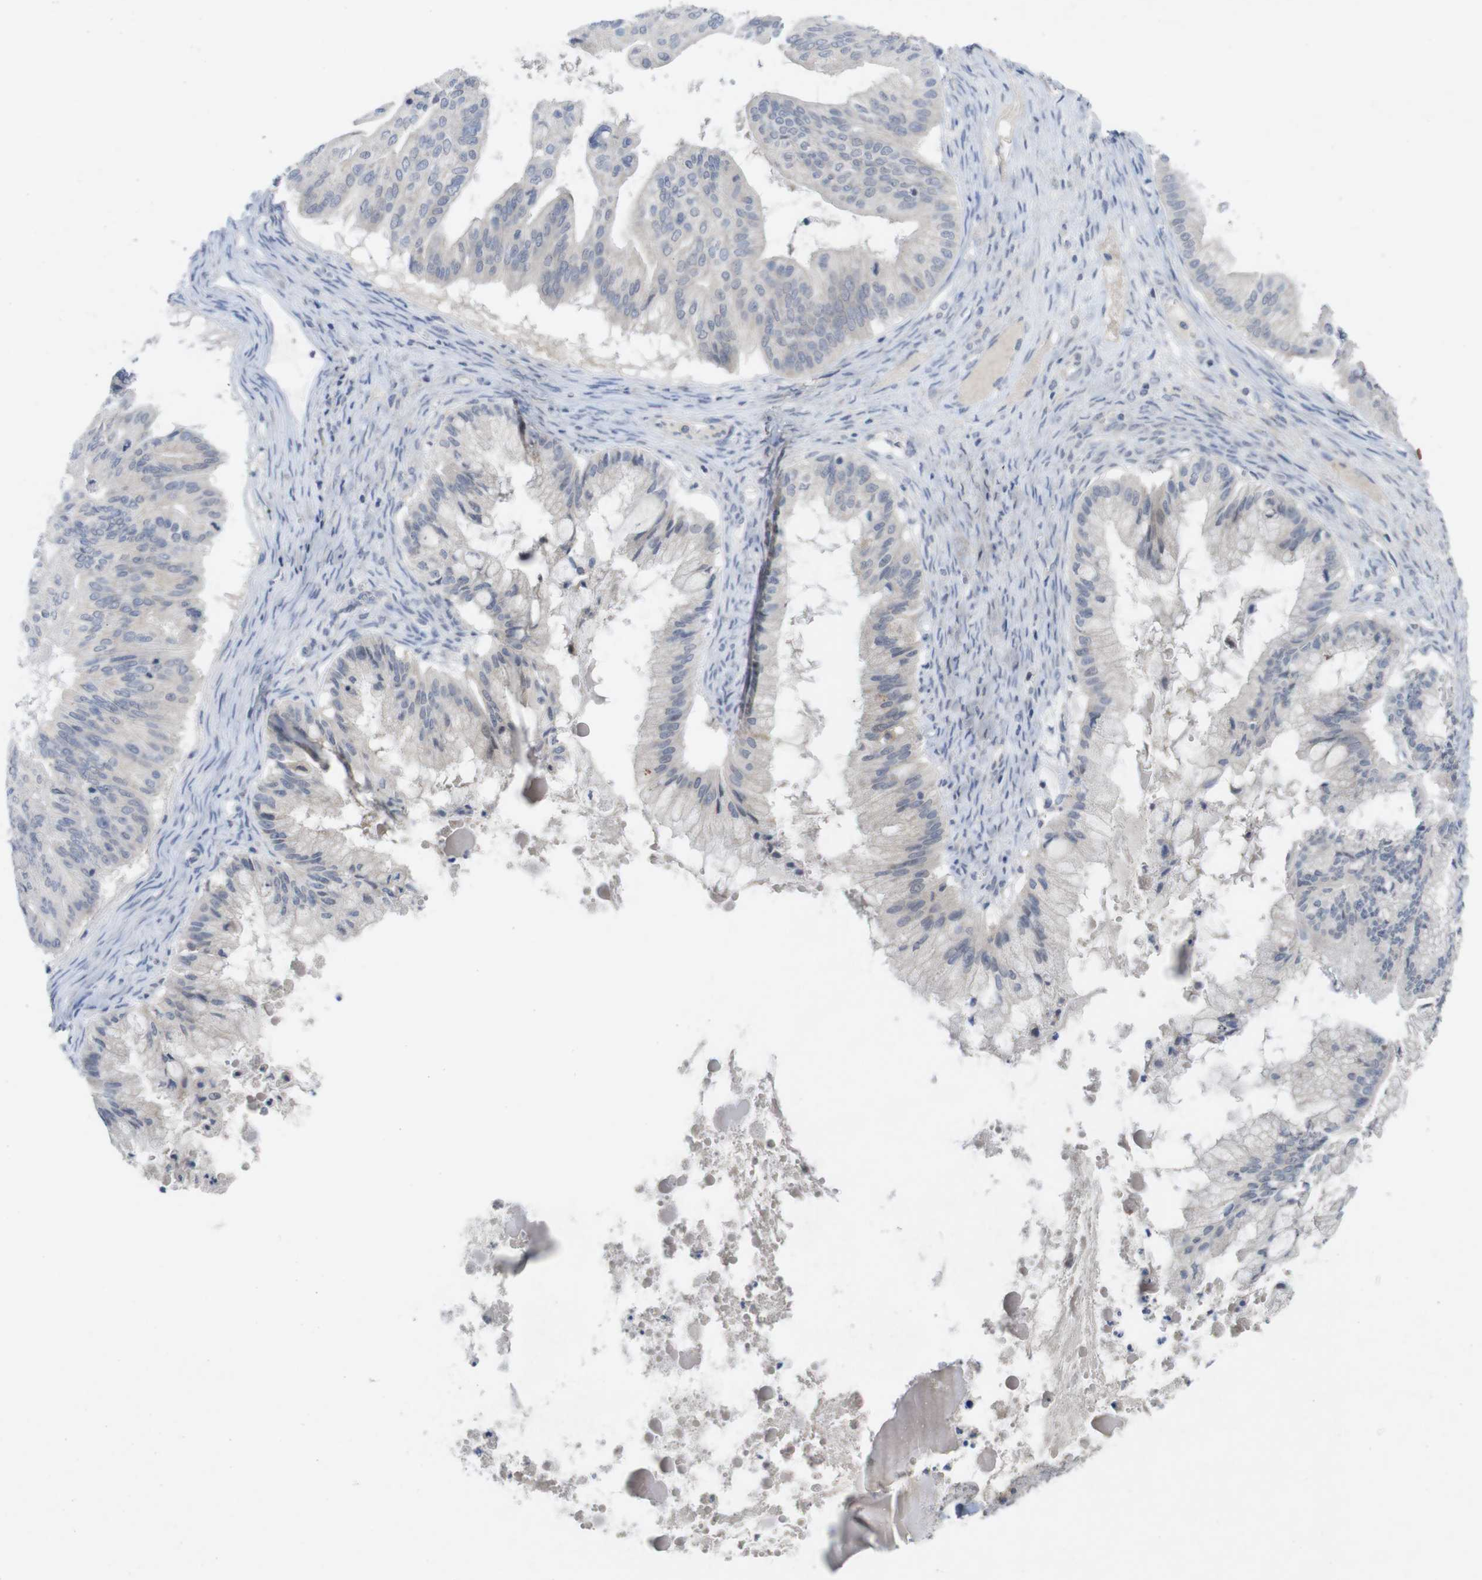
{"staining": {"intensity": "negative", "quantity": "none", "location": "none"}, "tissue": "ovarian cancer", "cell_type": "Tumor cells", "image_type": "cancer", "snomed": [{"axis": "morphology", "description": "Cystadenocarcinoma, mucinous, NOS"}, {"axis": "topography", "description": "Ovary"}], "caption": "Tumor cells are negative for protein expression in human mucinous cystadenocarcinoma (ovarian). (DAB (3,3'-diaminobenzidine) immunohistochemistry (IHC), high magnification).", "gene": "SLAMF7", "patient": {"sex": "female", "age": 57}}